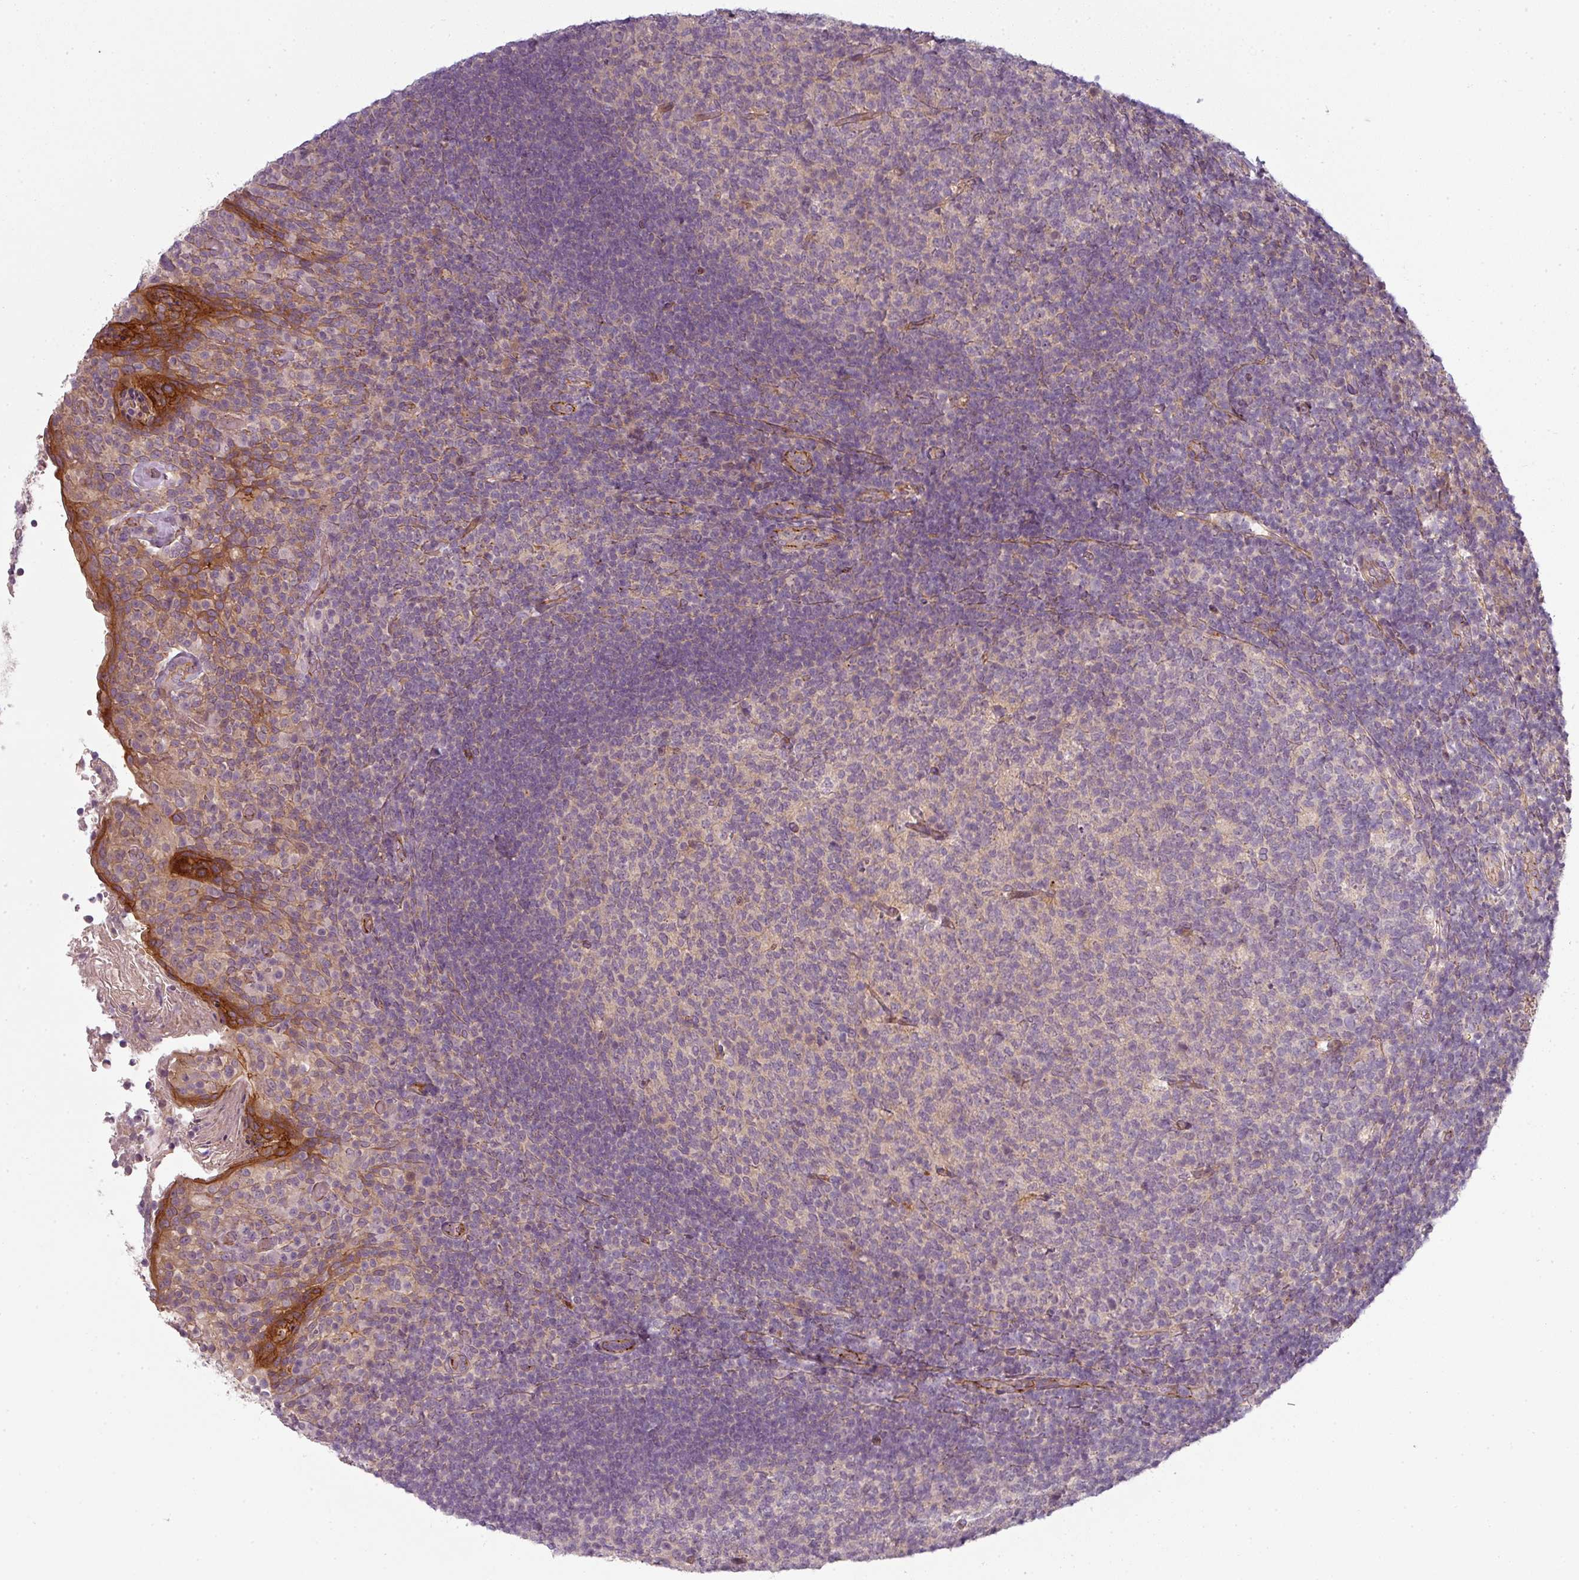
{"staining": {"intensity": "negative", "quantity": "none", "location": "none"}, "tissue": "tonsil", "cell_type": "Germinal center cells", "image_type": "normal", "snomed": [{"axis": "morphology", "description": "Normal tissue, NOS"}, {"axis": "topography", "description": "Tonsil"}], "caption": "The histopathology image demonstrates no significant staining in germinal center cells of tonsil.", "gene": "SLC16A9", "patient": {"sex": "female", "age": 10}}